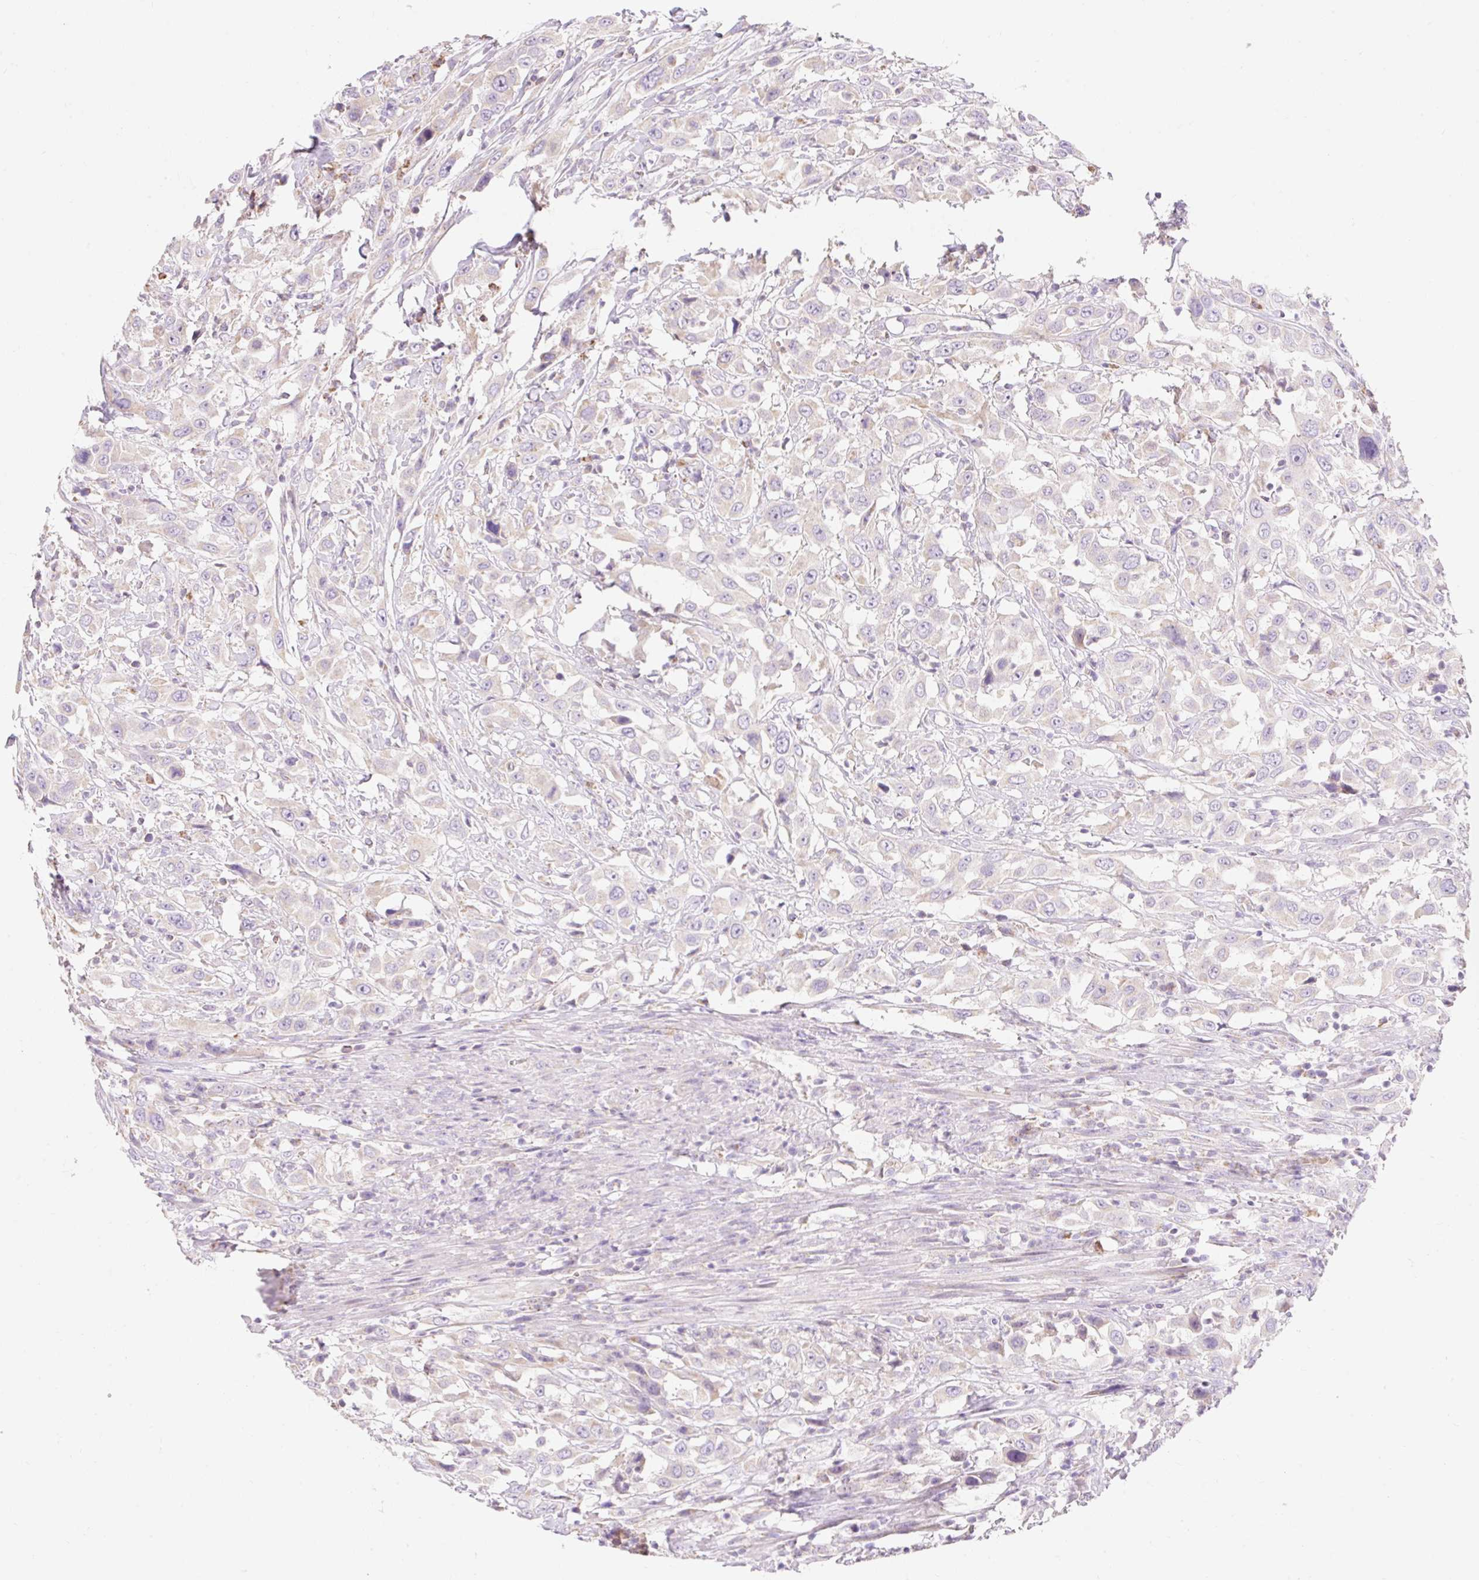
{"staining": {"intensity": "negative", "quantity": "none", "location": "none"}, "tissue": "urothelial cancer", "cell_type": "Tumor cells", "image_type": "cancer", "snomed": [{"axis": "morphology", "description": "Urothelial carcinoma, High grade"}, {"axis": "topography", "description": "Urinary bladder"}], "caption": "This is an immunohistochemistry micrograph of human urothelial cancer. There is no positivity in tumor cells.", "gene": "DHX35", "patient": {"sex": "male", "age": 61}}